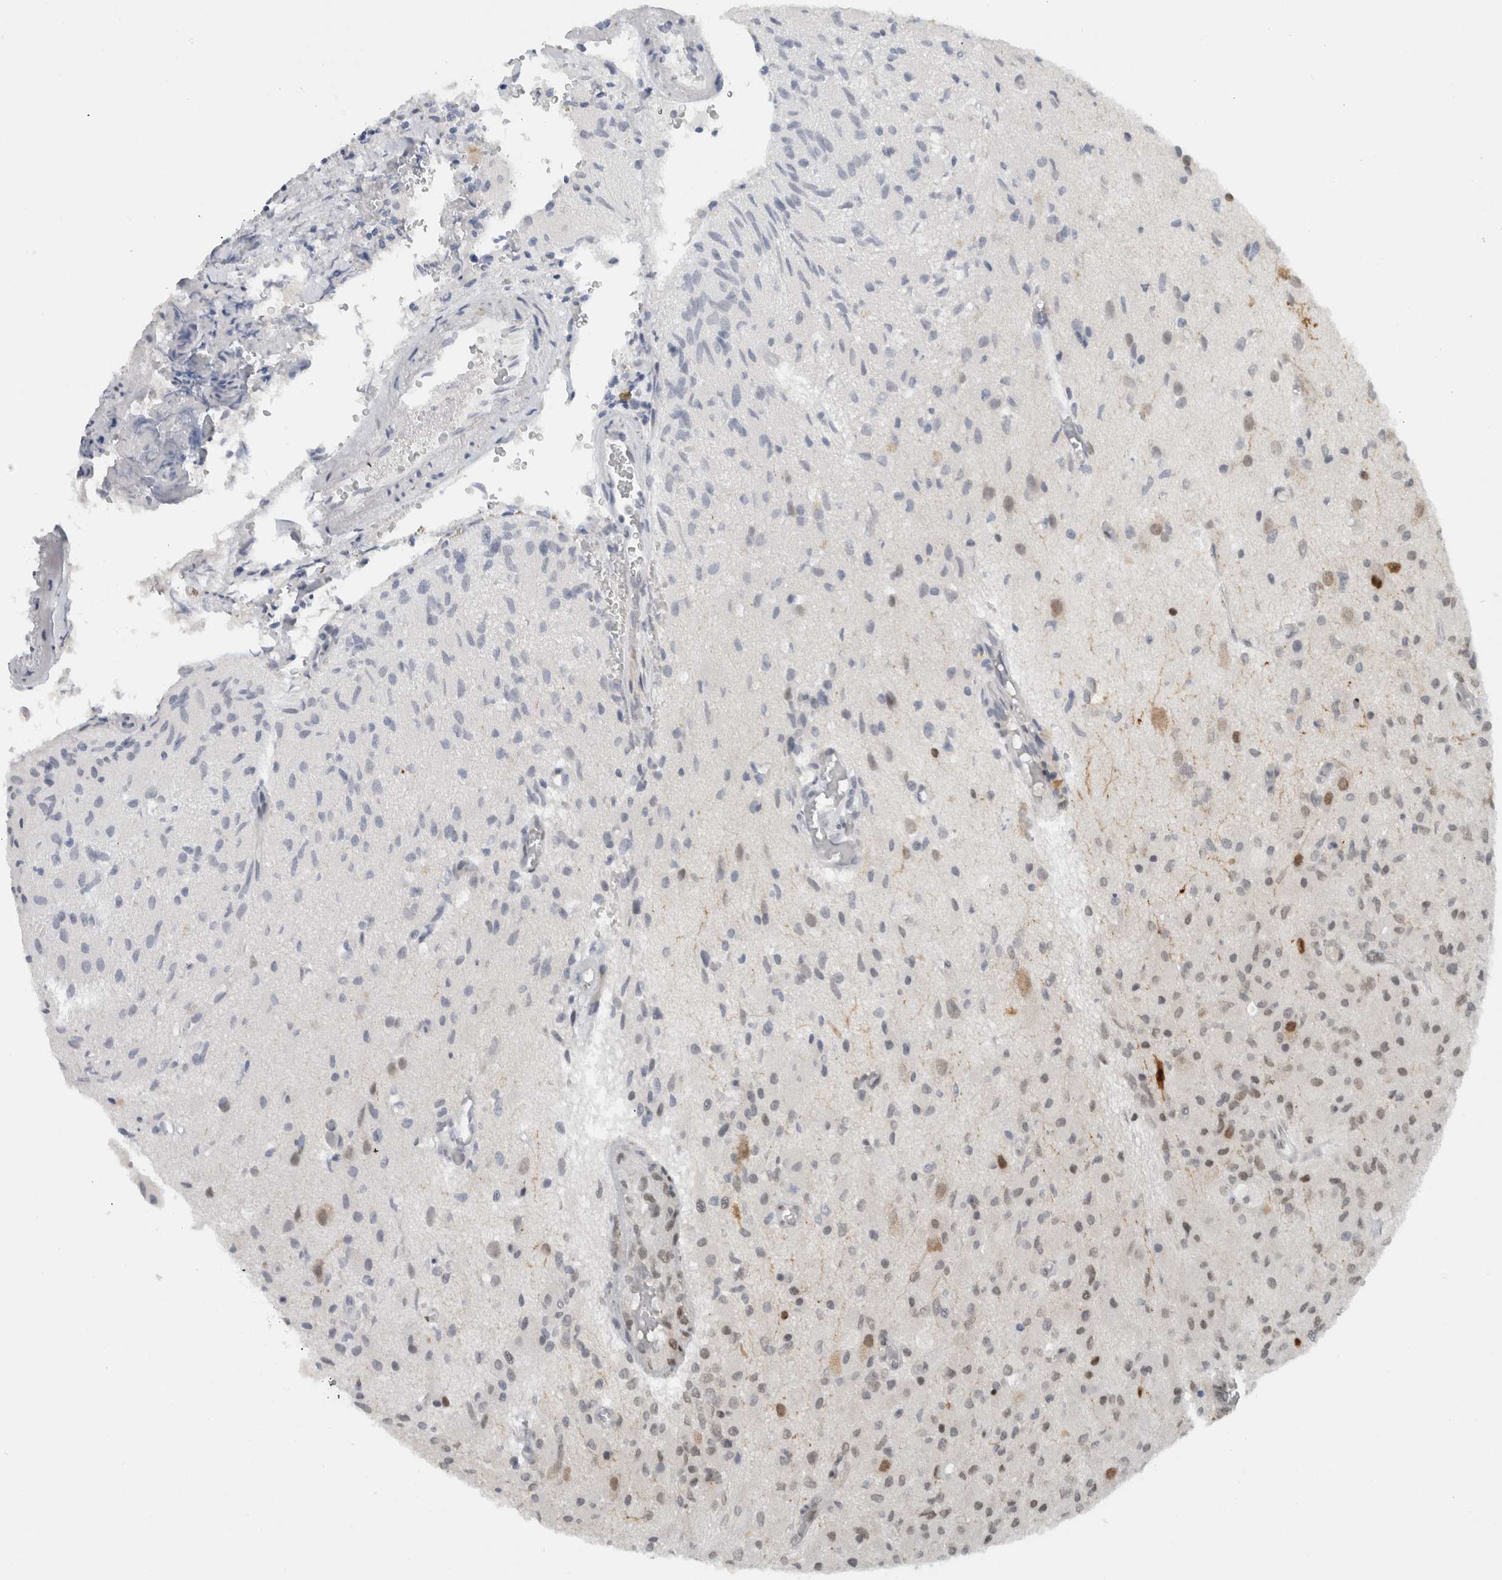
{"staining": {"intensity": "moderate", "quantity": "<25%", "location": "nuclear"}, "tissue": "glioma", "cell_type": "Tumor cells", "image_type": "cancer", "snomed": [{"axis": "morphology", "description": "Normal tissue, NOS"}, {"axis": "morphology", "description": "Glioma, malignant, High grade"}, {"axis": "topography", "description": "Cerebral cortex"}], "caption": "Human glioma stained with a brown dye reveals moderate nuclear positive staining in approximately <25% of tumor cells.", "gene": "HNRNPR", "patient": {"sex": "male", "age": 77}}